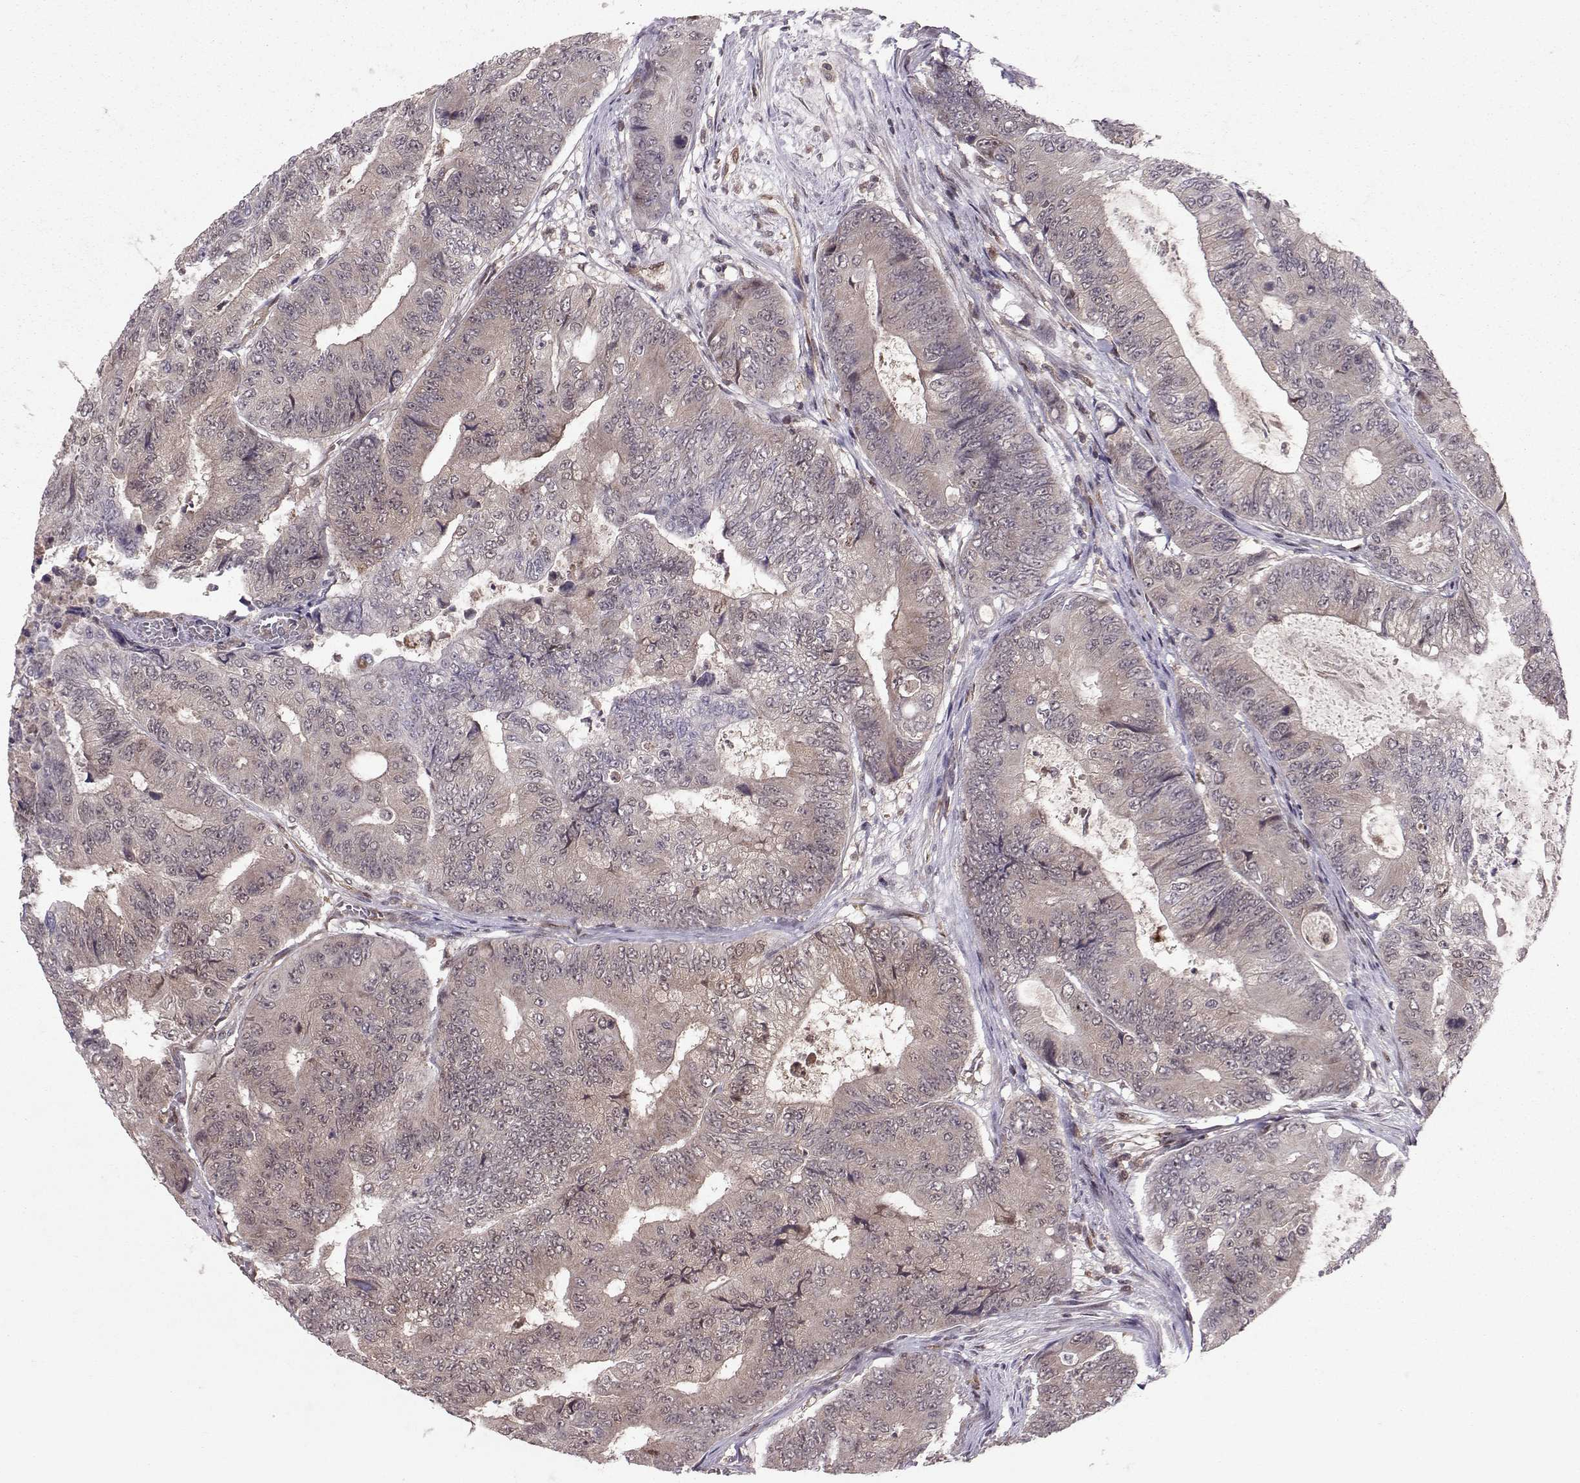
{"staining": {"intensity": "negative", "quantity": "none", "location": "none"}, "tissue": "colorectal cancer", "cell_type": "Tumor cells", "image_type": "cancer", "snomed": [{"axis": "morphology", "description": "Adenocarcinoma, NOS"}, {"axis": "topography", "description": "Colon"}], "caption": "Immunohistochemistry (IHC) of human colorectal cancer (adenocarcinoma) shows no staining in tumor cells.", "gene": "PPP2R2A", "patient": {"sex": "female", "age": 48}}